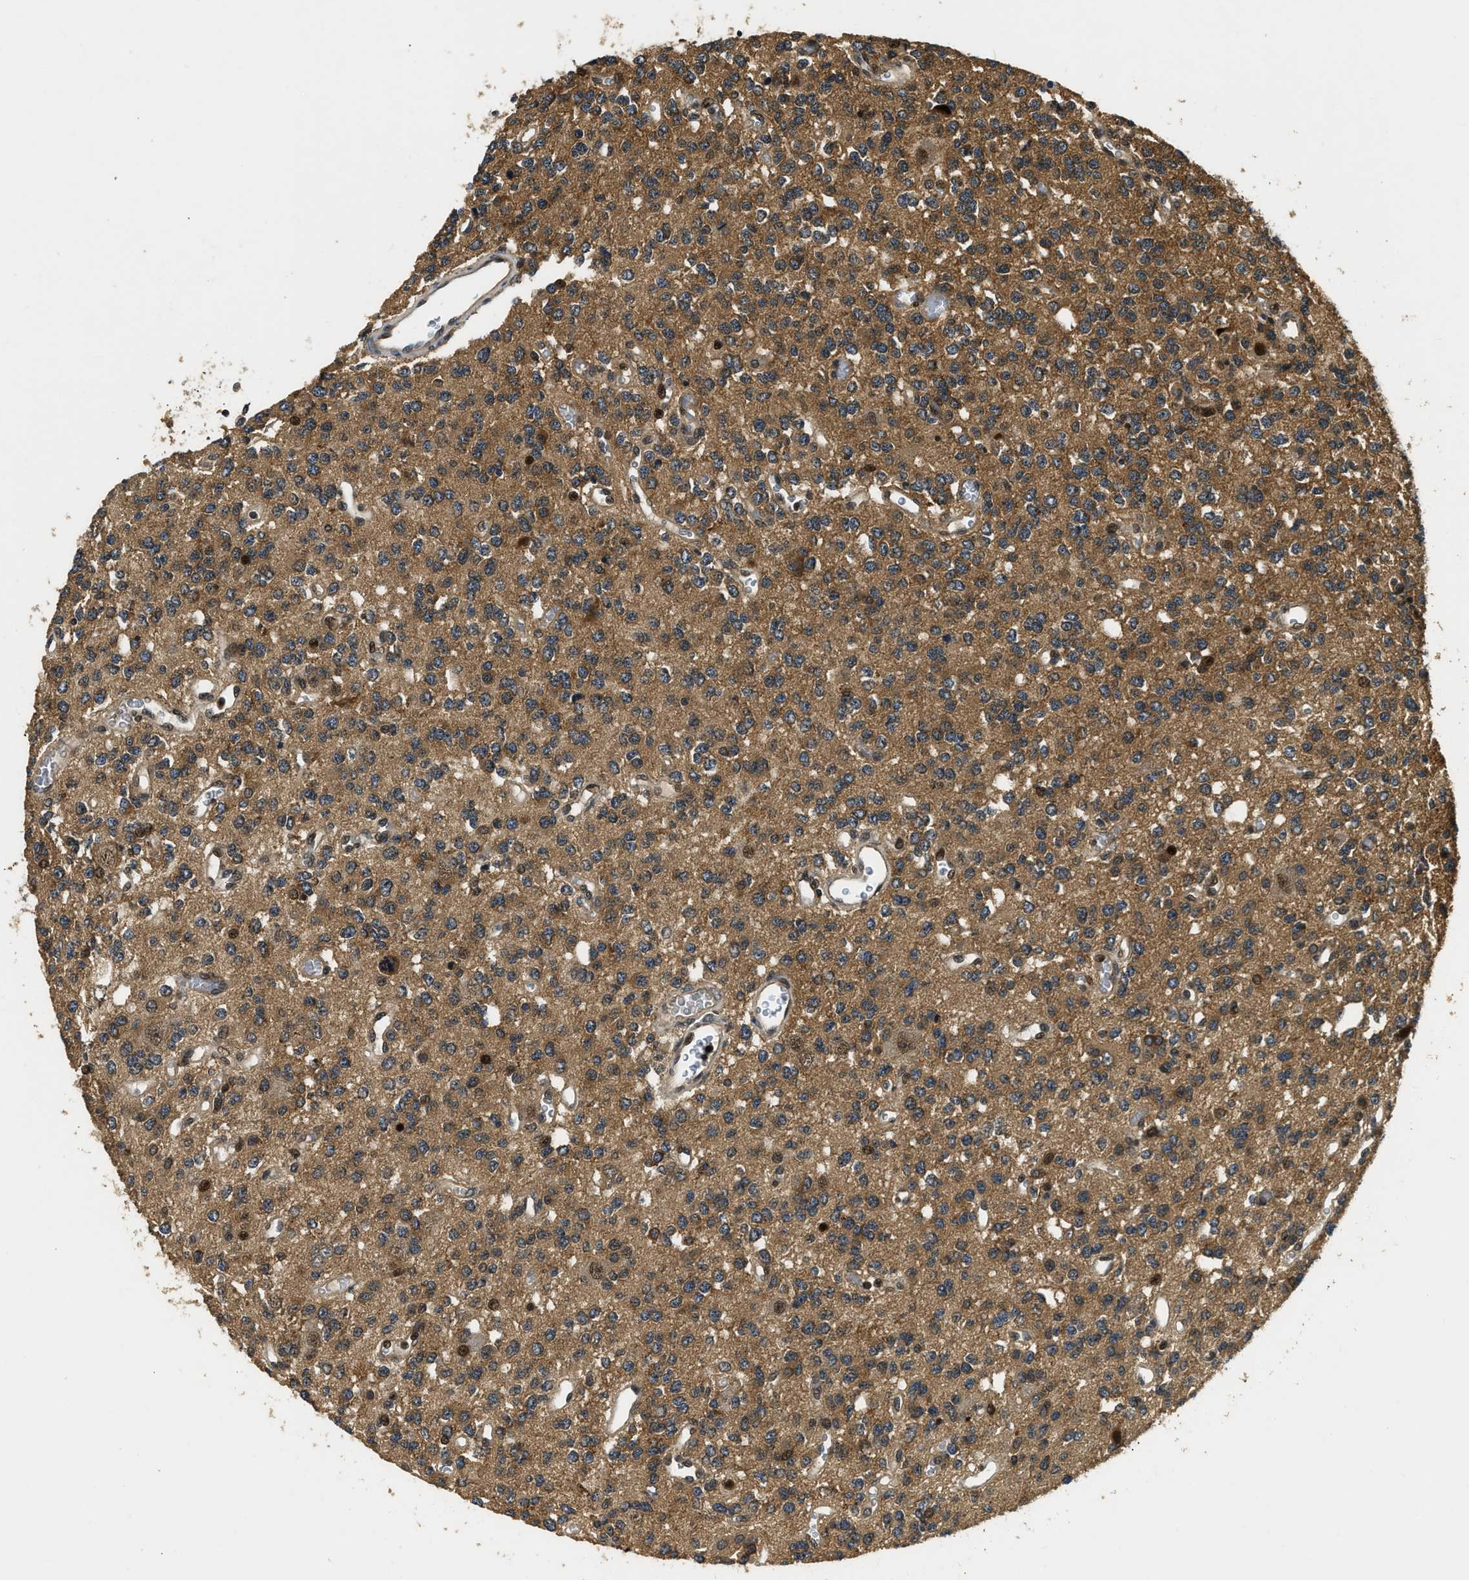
{"staining": {"intensity": "moderate", "quantity": ">75%", "location": "cytoplasmic/membranous"}, "tissue": "glioma", "cell_type": "Tumor cells", "image_type": "cancer", "snomed": [{"axis": "morphology", "description": "Glioma, malignant, Low grade"}, {"axis": "topography", "description": "Brain"}], "caption": "IHC histopathology image of neoplastic tissue: low-grade glioma (malignant) stained using IHC exhibits medium levels of moderate protein expression localized specifically in the cytoplasmic/membranous of tumor cells, appearing as a cytoplasmic/membranous brown color.", "gene": "ADSL", "patient": {"sex": "male", "age": 38}}